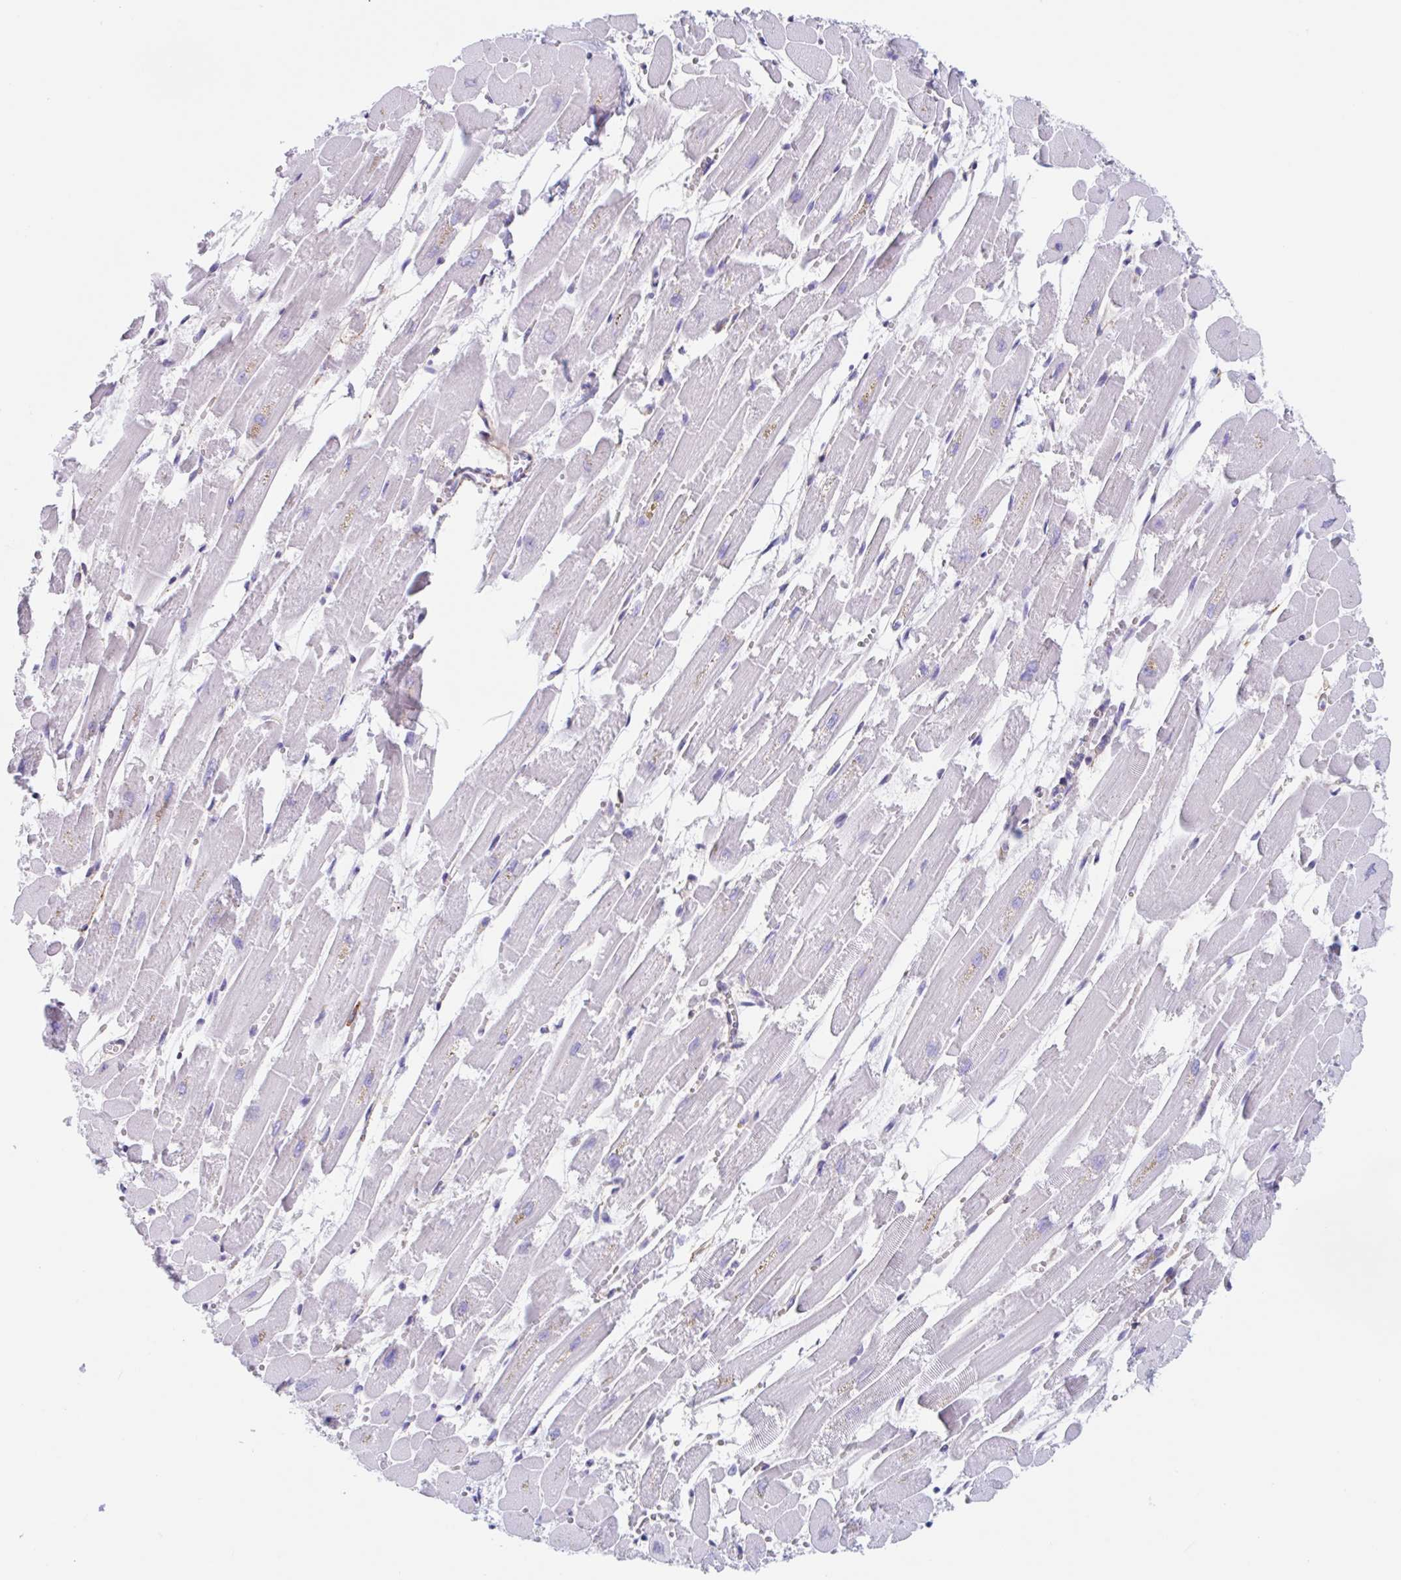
{"staining": {"intensity": "negative", "quantity": "none", "location": "none"}, "tissue": "heart muscle", "cell_type": "Cardiomyocytes", "image_type": "normal", "snomed": [{"axis": "morphology", "description": "Normal tissue, NOS"}, {"axis": "topography", "description": "Heart"}], "caption": "The image displays no significant expression in cardiomyocytes of heart muscle.", "gene": "EFHD1", "patient": {"sex": "female", "age": 52}}